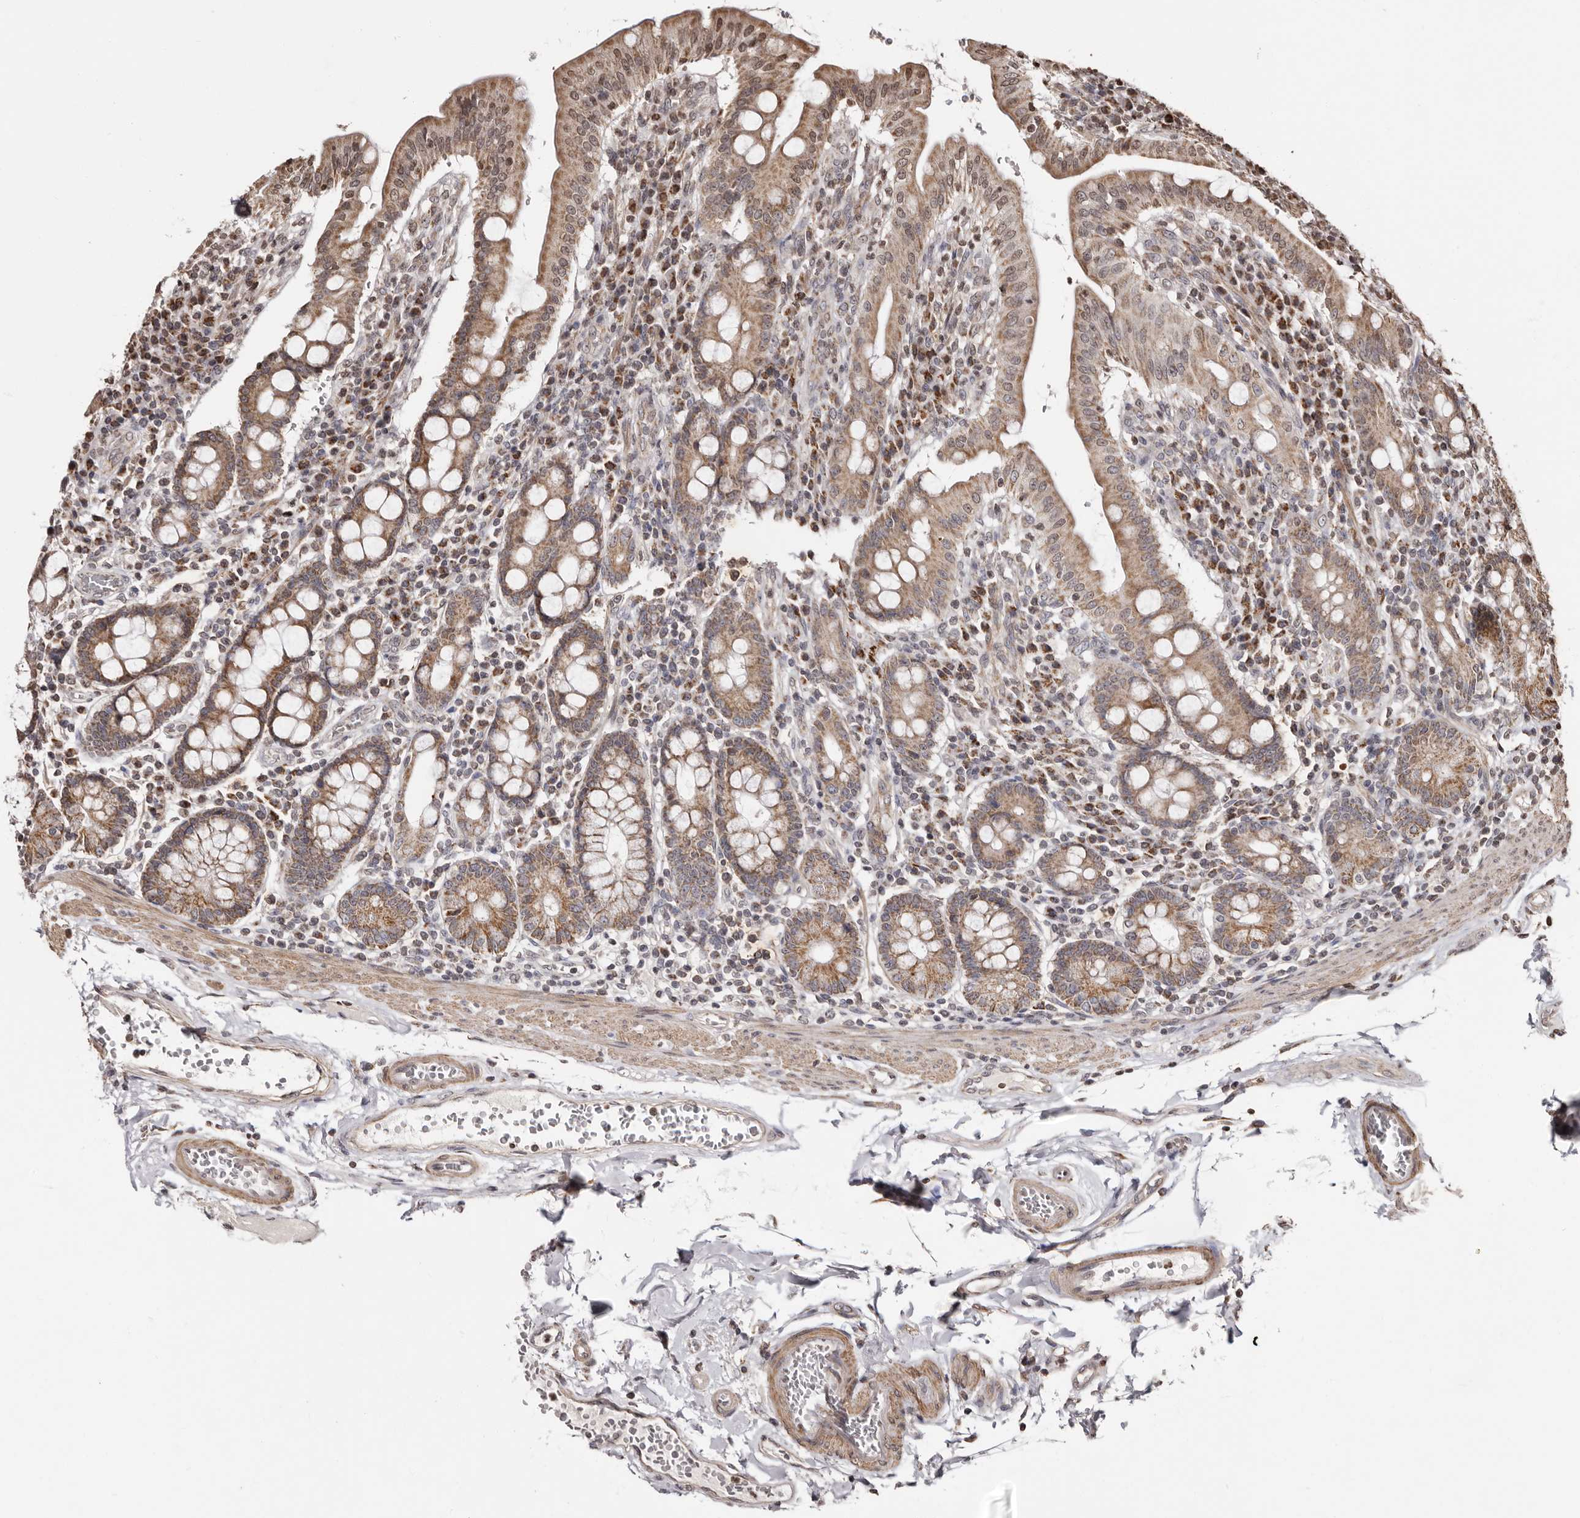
{"staining": {"intensity": "moderate", "quantity": ">75%", "location": "cytoplasmic/membranous"}, "tissue": "duodenum", "cell_type": "Glandular cells", "image_type": "normal", "snomed": [{"axis": "morphology", "description": "Normal tissue, NOS"}, {"axis": "morphology", "description": "Adenocarcinoma, NOS"}, {"axis": "topography", "description": "Pancreas"}, {"axis": "topography", "description": "Duodenum"}], "caption": "Duodenum stained for a protein (brown) exhibits moderate cytoplasmic/membranous positive expression in approximately >75% of glandular cells.", "gene": "CCDC190", "patient": {"sex": "male", "age": 50}}